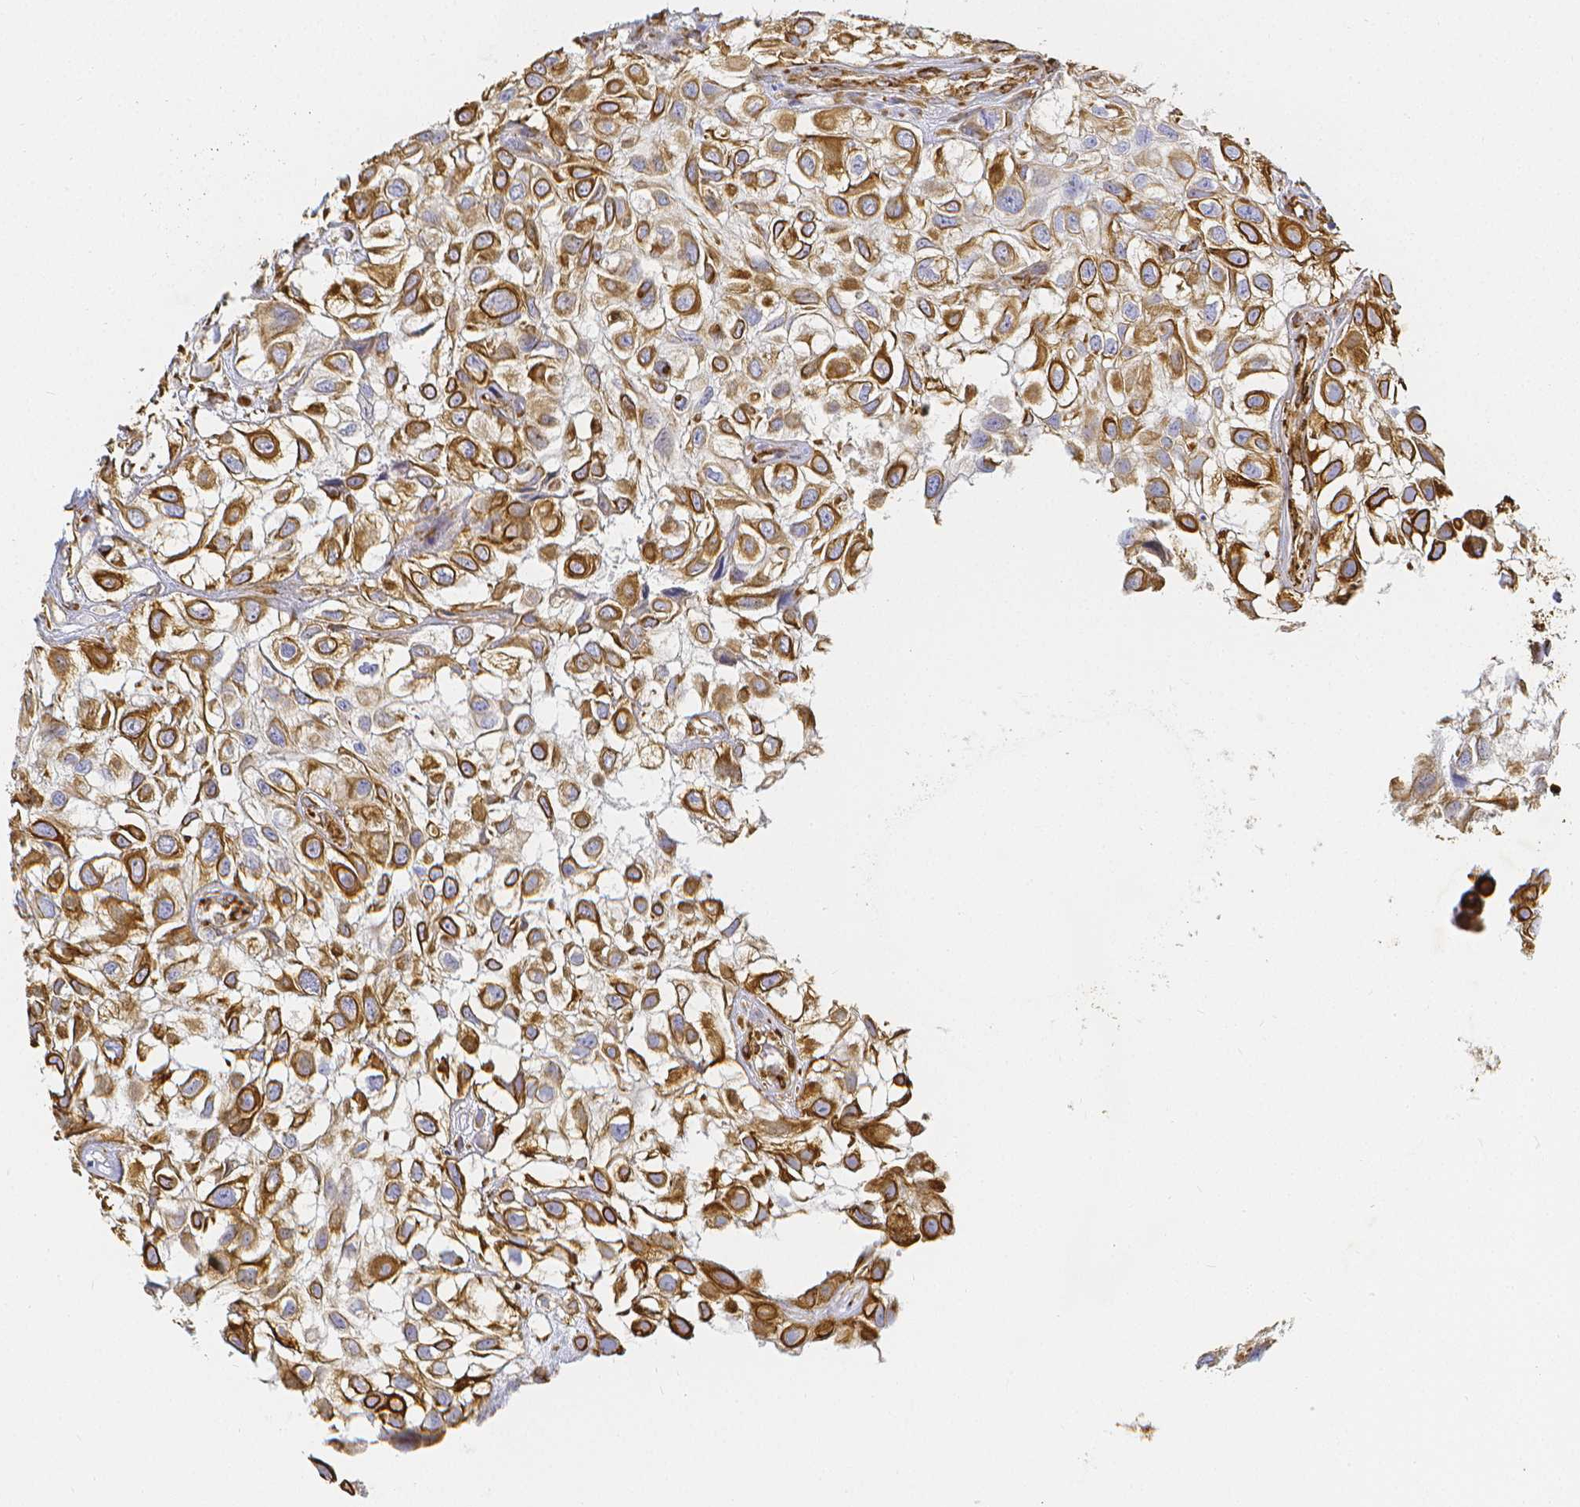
{"staining": {"intensity": "weak", "quantity": ">75%", "location": "cytoplasmic/membranous"}, "tissue": "urothelial cancer", "cell_type": "Tumor cells", "image_type": "cancer", "snomed": [{"axis": "morphology", "description": "Urothelial carcinoma, High grade"}, {"axis": "topography", "description": "Urinary bladder"}], "caption": "Immunohistochemical staining of urothelial cancer exhibits low levels of weak cytoplasmic/membranous protein positivity in approximately >75% of tumor cells.", "gene": "SMURF1", "patient": {"sex": "male", "age": 56}}